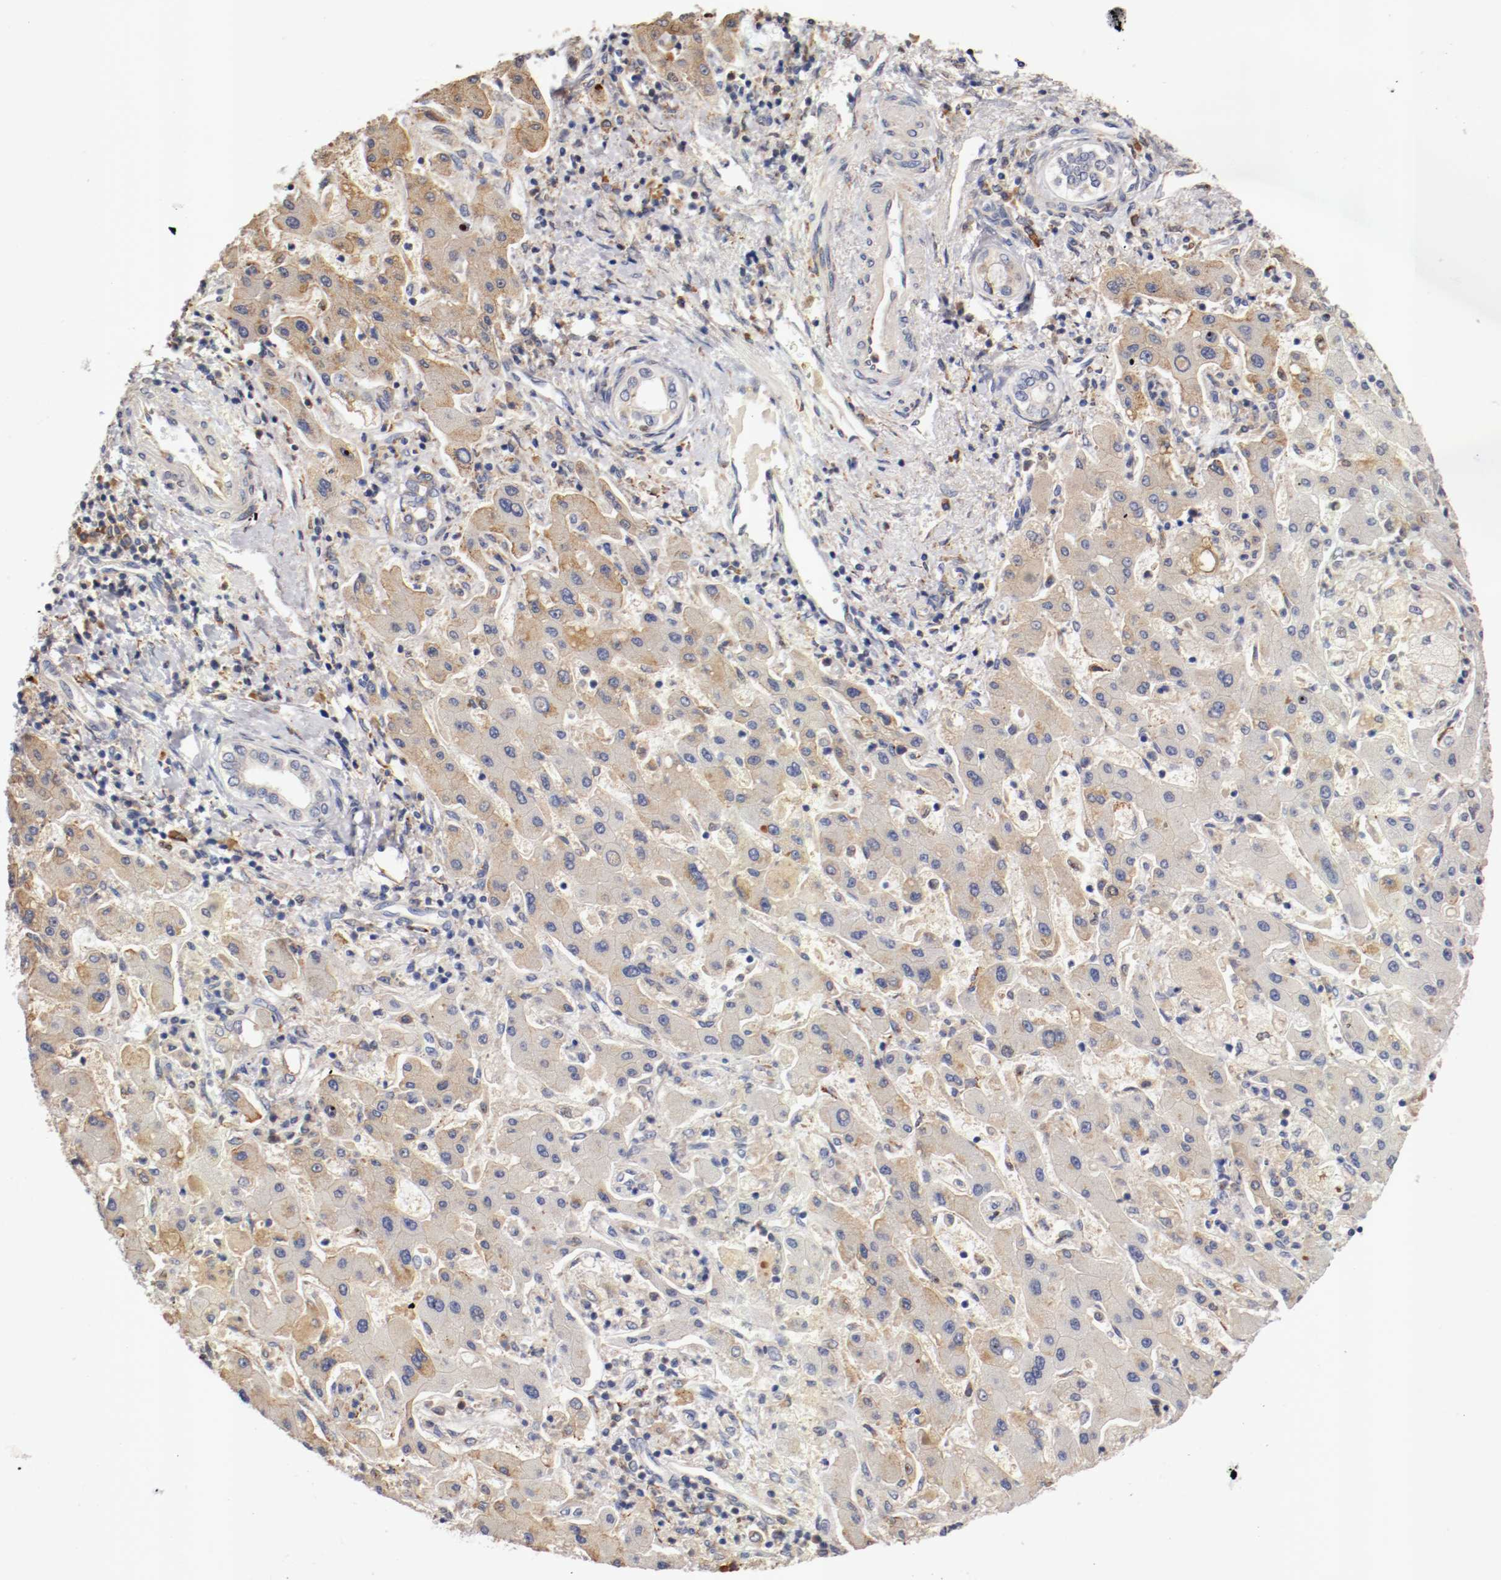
{"staining": {"intensity": "weak", "quantity": ">75%", "location": "cytoplasmic/membranous"}, "tissue": "liver cancer", "cell_type": "Tumor cells", "image_type": "cancer", "snomed": [{"axis": "morphology", "description": "Cholangiocarcinoma"}, {"axis": "topography", "description": "Liver"}], "caption": "Protein expression by immunohistochemistry (IHC) shows weak cytoplasmic/membranous positivity in about >75% of tumor cells in liver cancer (cholangiocarcinoma). Using DAB (3,3'-diaminobenzidine) (brown) and hematoxylin (blue) stains, captured at high magnification using brightfield microscopy.", "gene": "TNFSF13", "patient": {"sex": "male", "age": 50}}